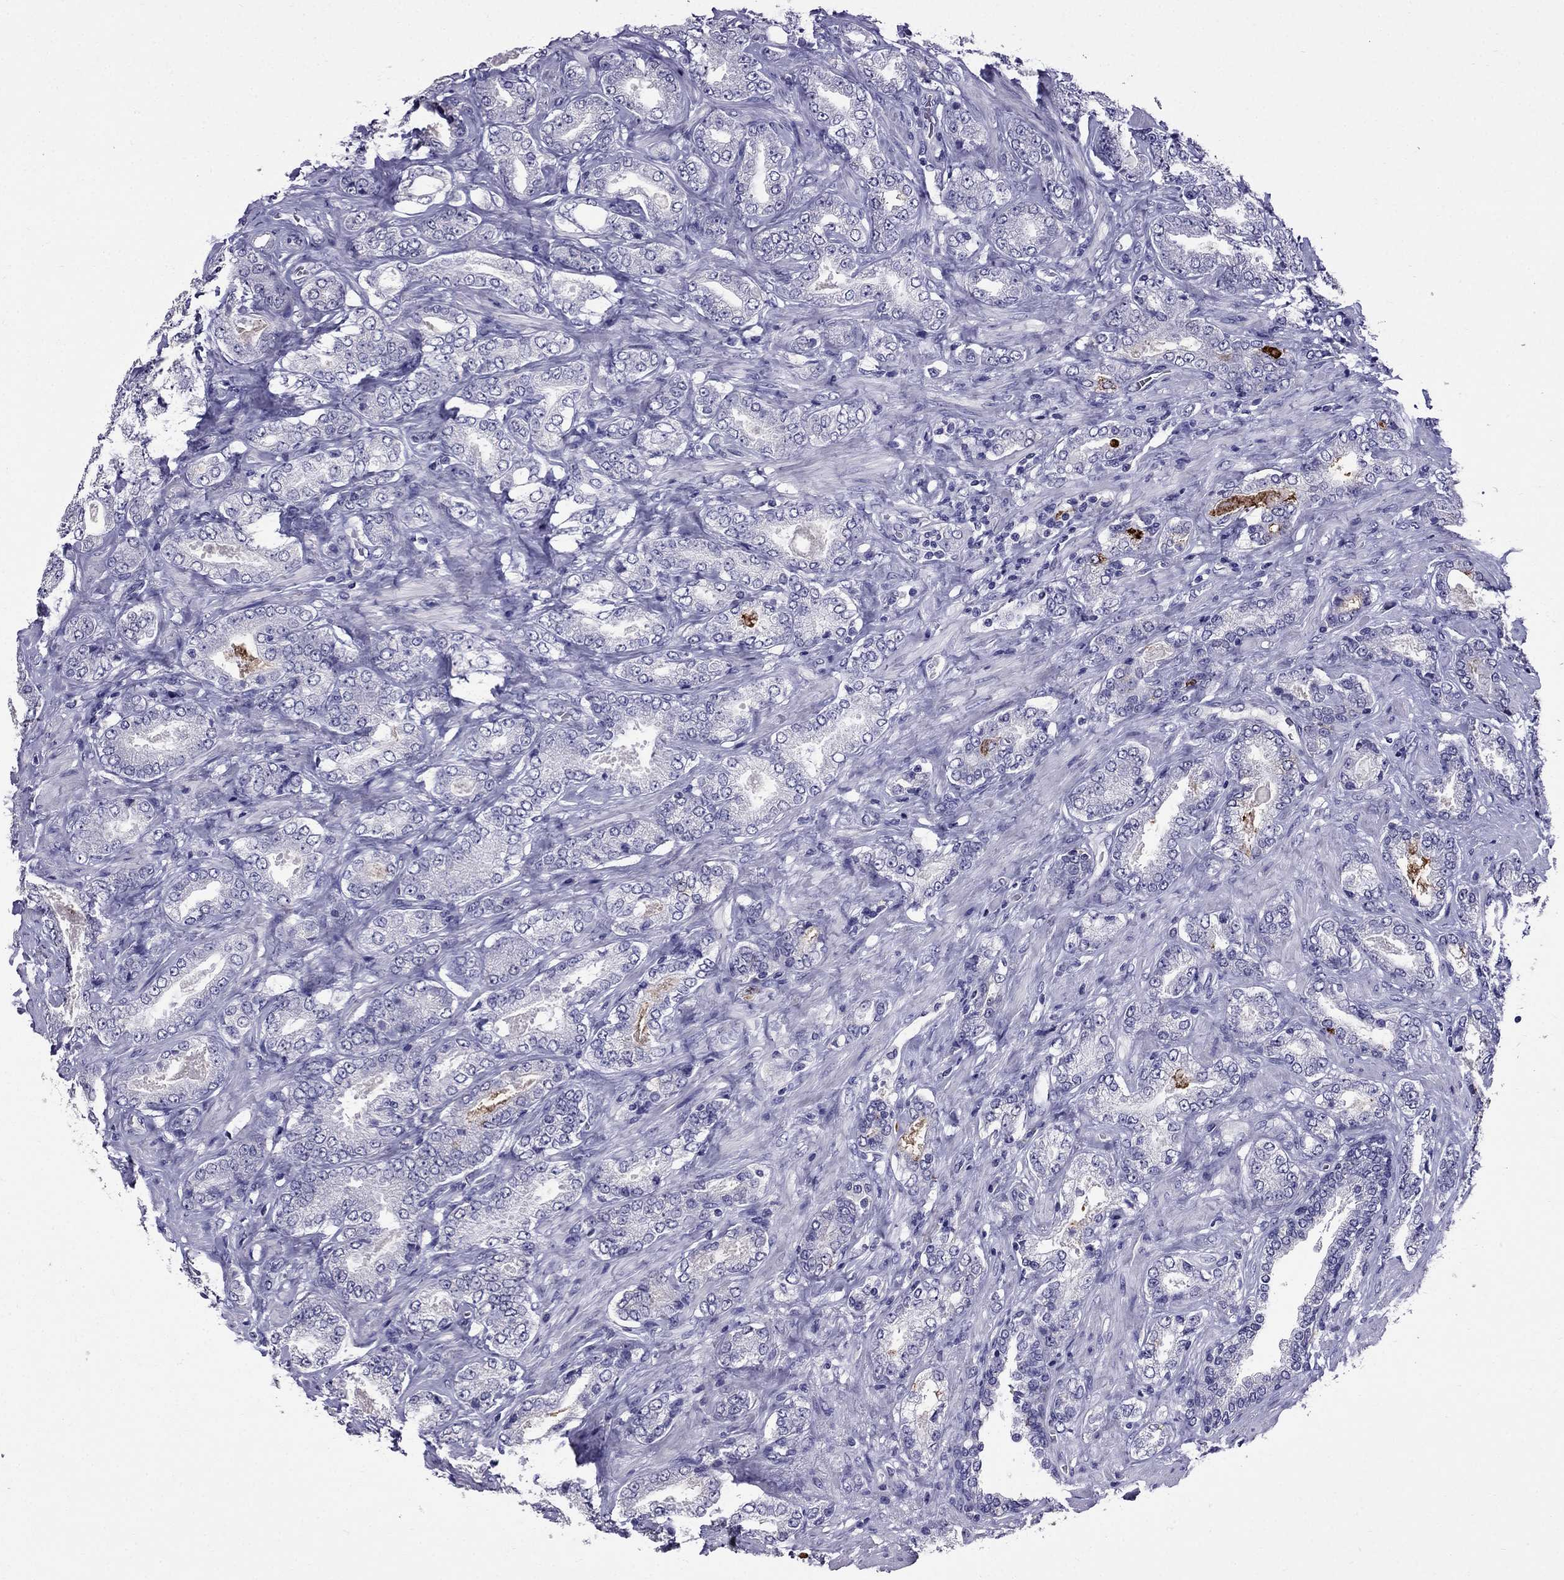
{"staining": {"intensity": "negative", "quantity": "none", "location": "none"}, "tissue": "prostate cancer", "cell_type": "Tumor cells", "image_type": "cancer", "snomed": [{"axis": "morphology", "description": "Adenocarcinoma, NOS"}, {"axis": "topography", "description": "Prostate"}], "caption": "Protein analysis of prostate cancer exhibits no significant staining in tumor cells.", "gene": "OLFM4", "patient": {"sex": "male", "age": 64}}